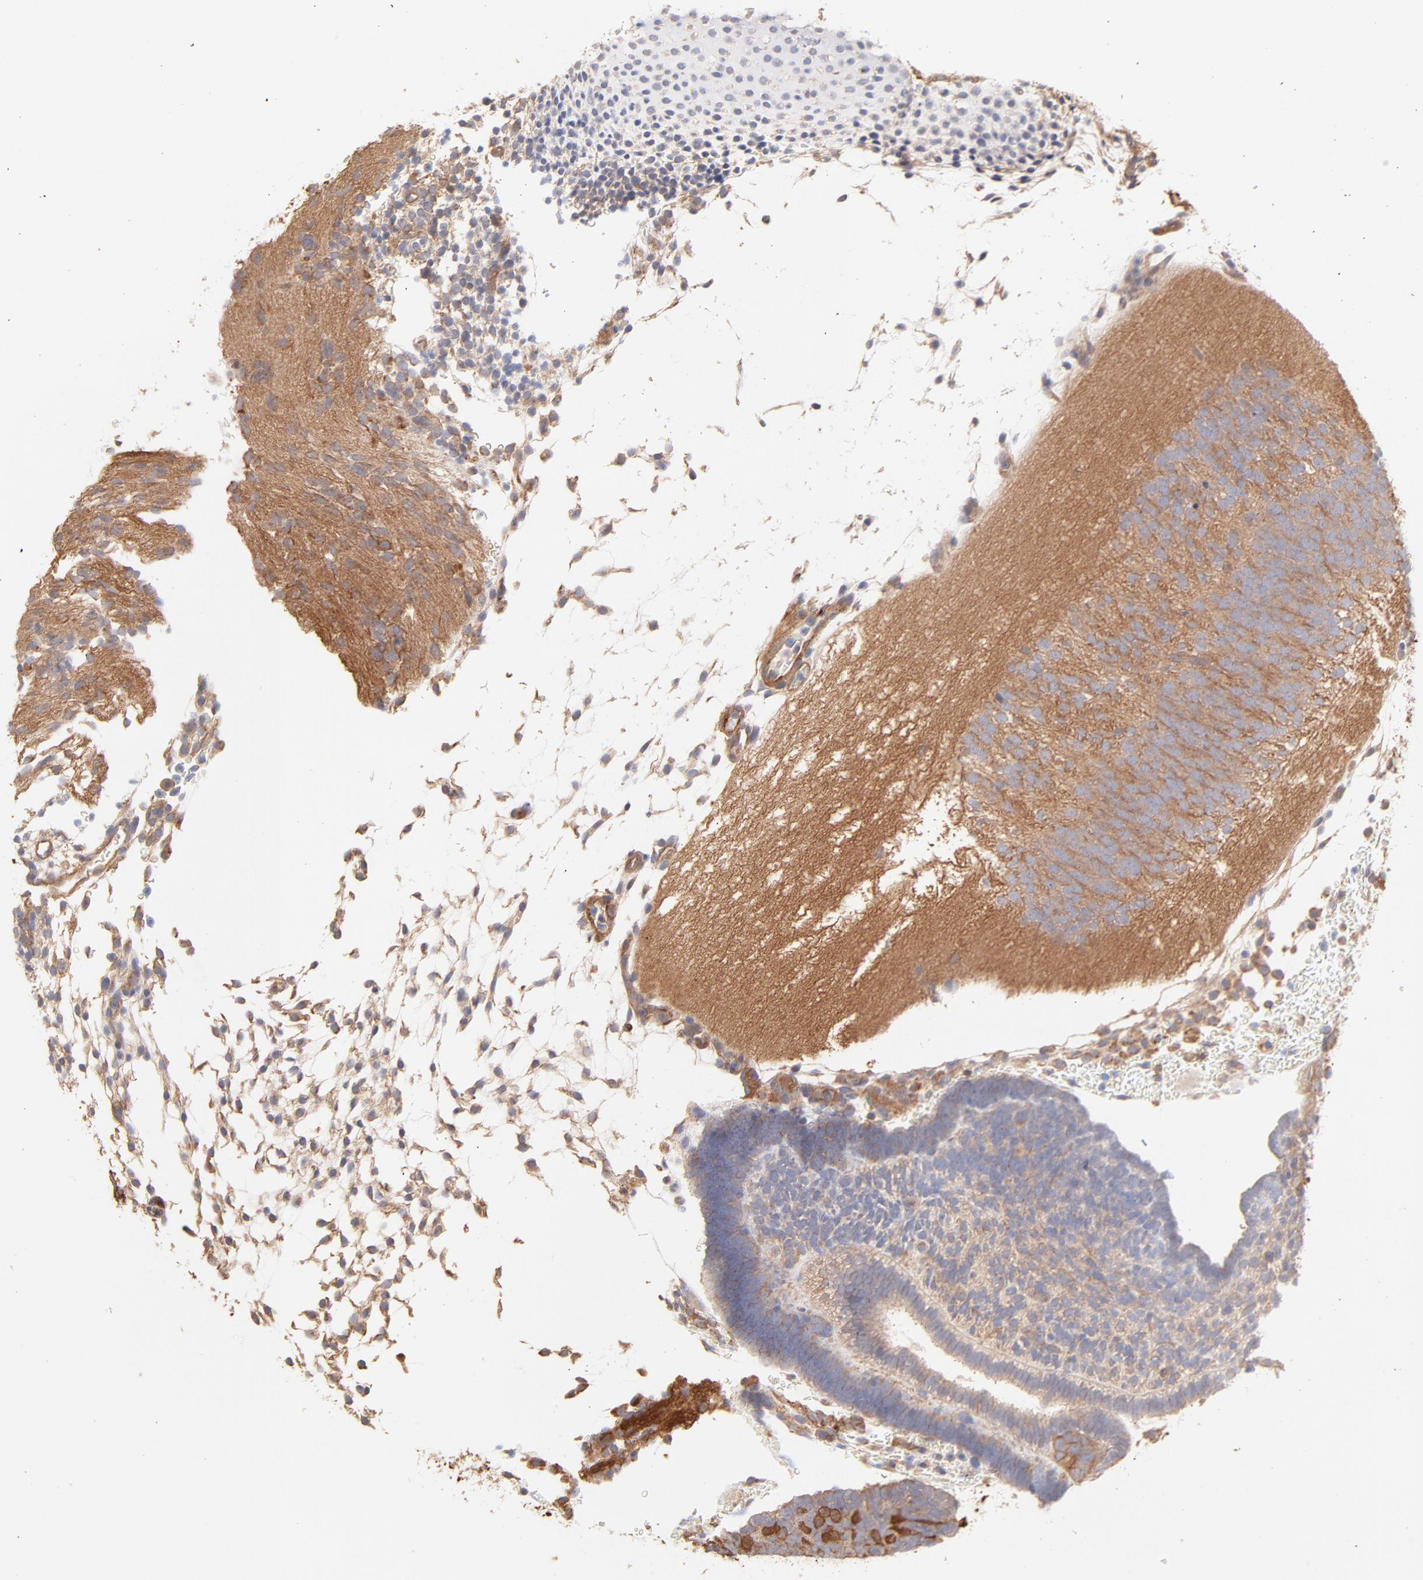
{"staining": {"intensity": "moderate", "quantity": ">75%", "location": "cytoplasmic/membranous"}, "tissue": "placenta", "cell_type": "Trophoblastic cells", "image_type": "normal", "snomed": [{"axis": "morphology", "description": "Normal tissue, NOS"}, {"axis": "topography", "description": "Placenta"}], "caption": "The photomicrograph shows immunohistochemical staining of unremarkable placenta. There is moderate cytoplasmic/membranous expression is identified in about >75% of trophoblastic cells.", "gene": "LDLRAP1", "patient": {"sex": "female", "age": 19}}